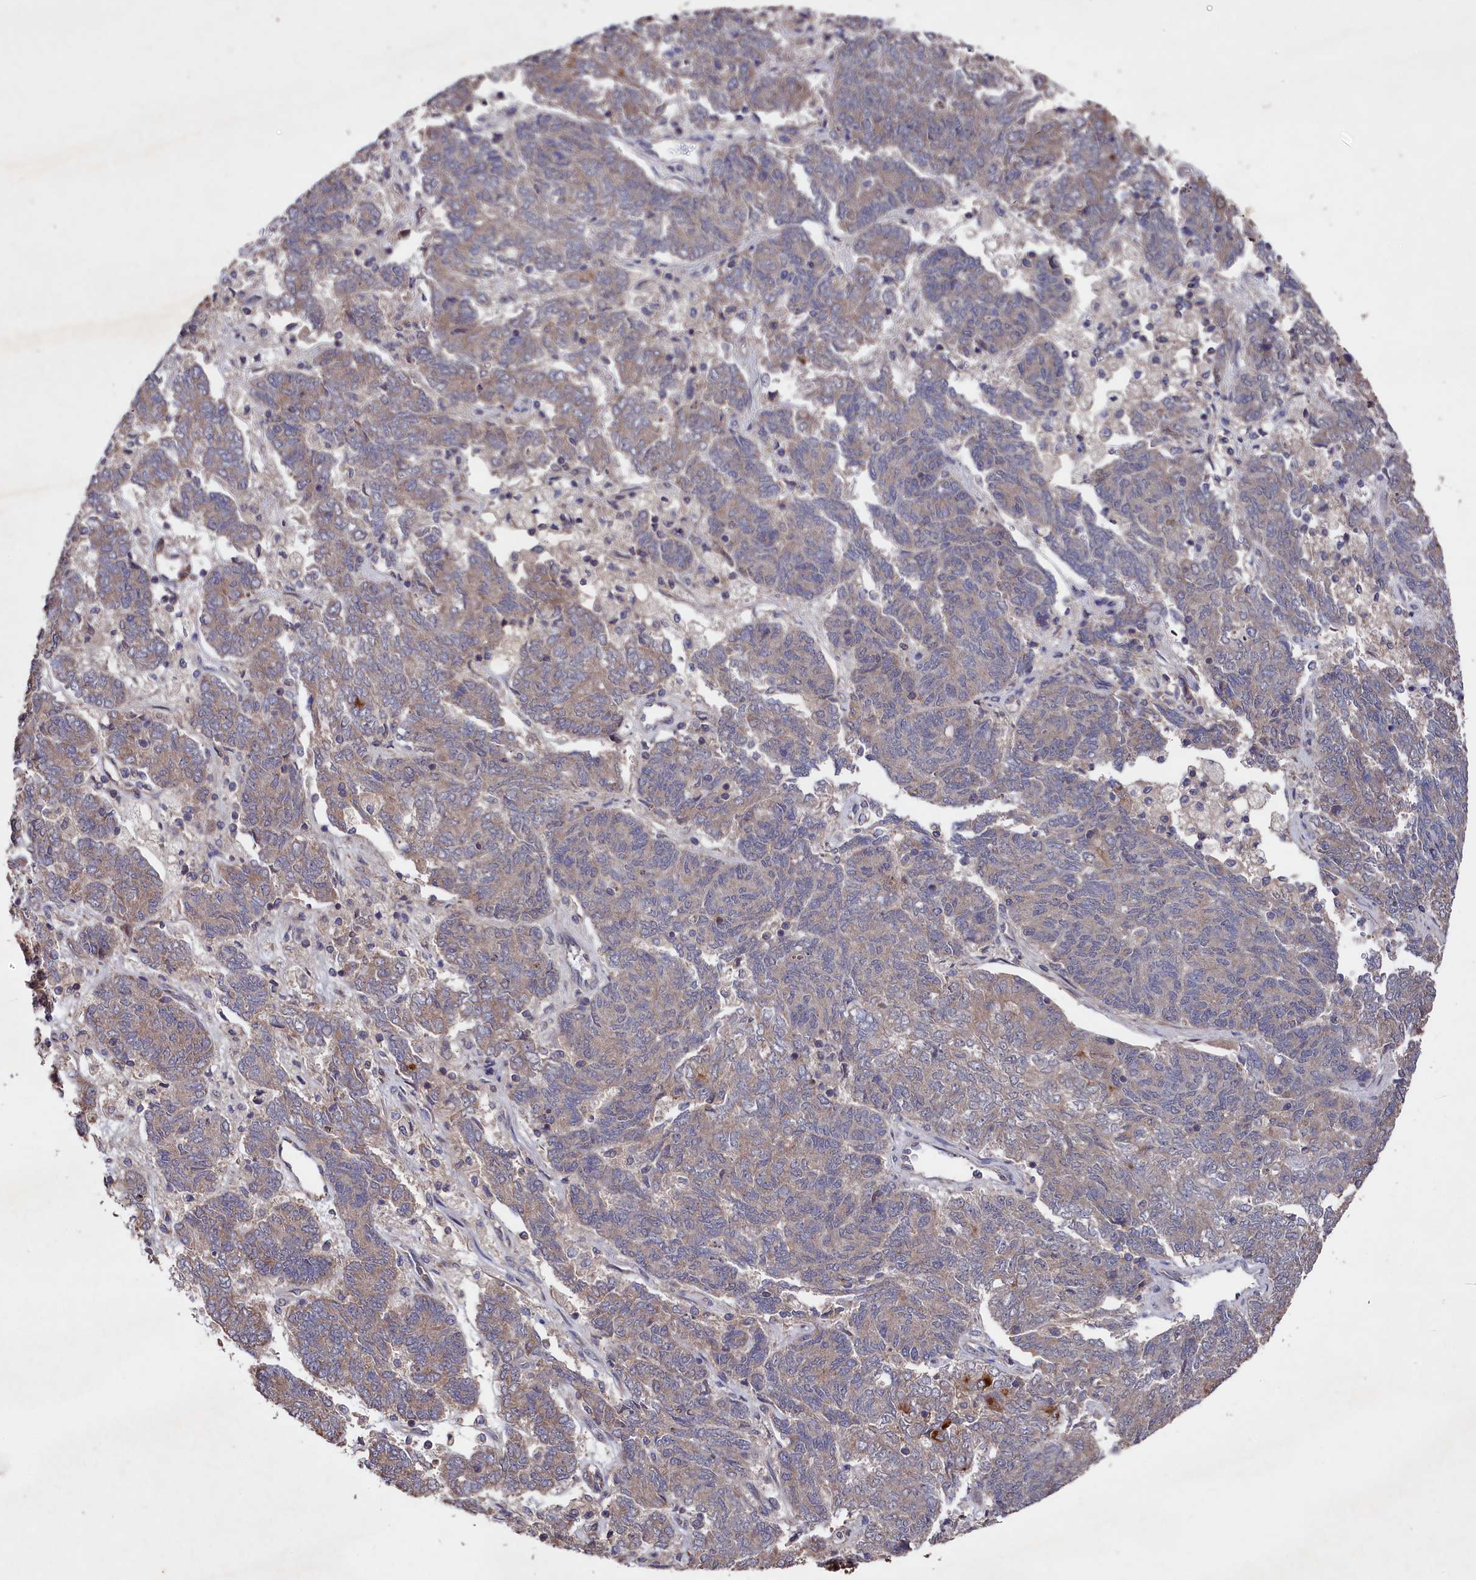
{"staining": {"intensity": "moderate", "quantity": "25%-75%", "location": "cytoplasmic/membranous"}, "tissue": "endometrial cancer", "cell_type": "Tumor cells", "image_type": "cancer", "snomed": [{"axis": "morphology", "description": "Adenocarcinoma, NOS"}, {"axis": "topography", "description": "Endometrium"}], "caption": "A brown stain shows moderate cytoplasmic/membranous positivity of a protein in adenocarcinoma (endometrial) tumor cells. (DAB (3,3'-diaminobenzidine) IHC, brown staining for protein, blue staining for nuclei).", "gene": "SUPV3L1", "patient": {"sex": "female", "age": 80}}